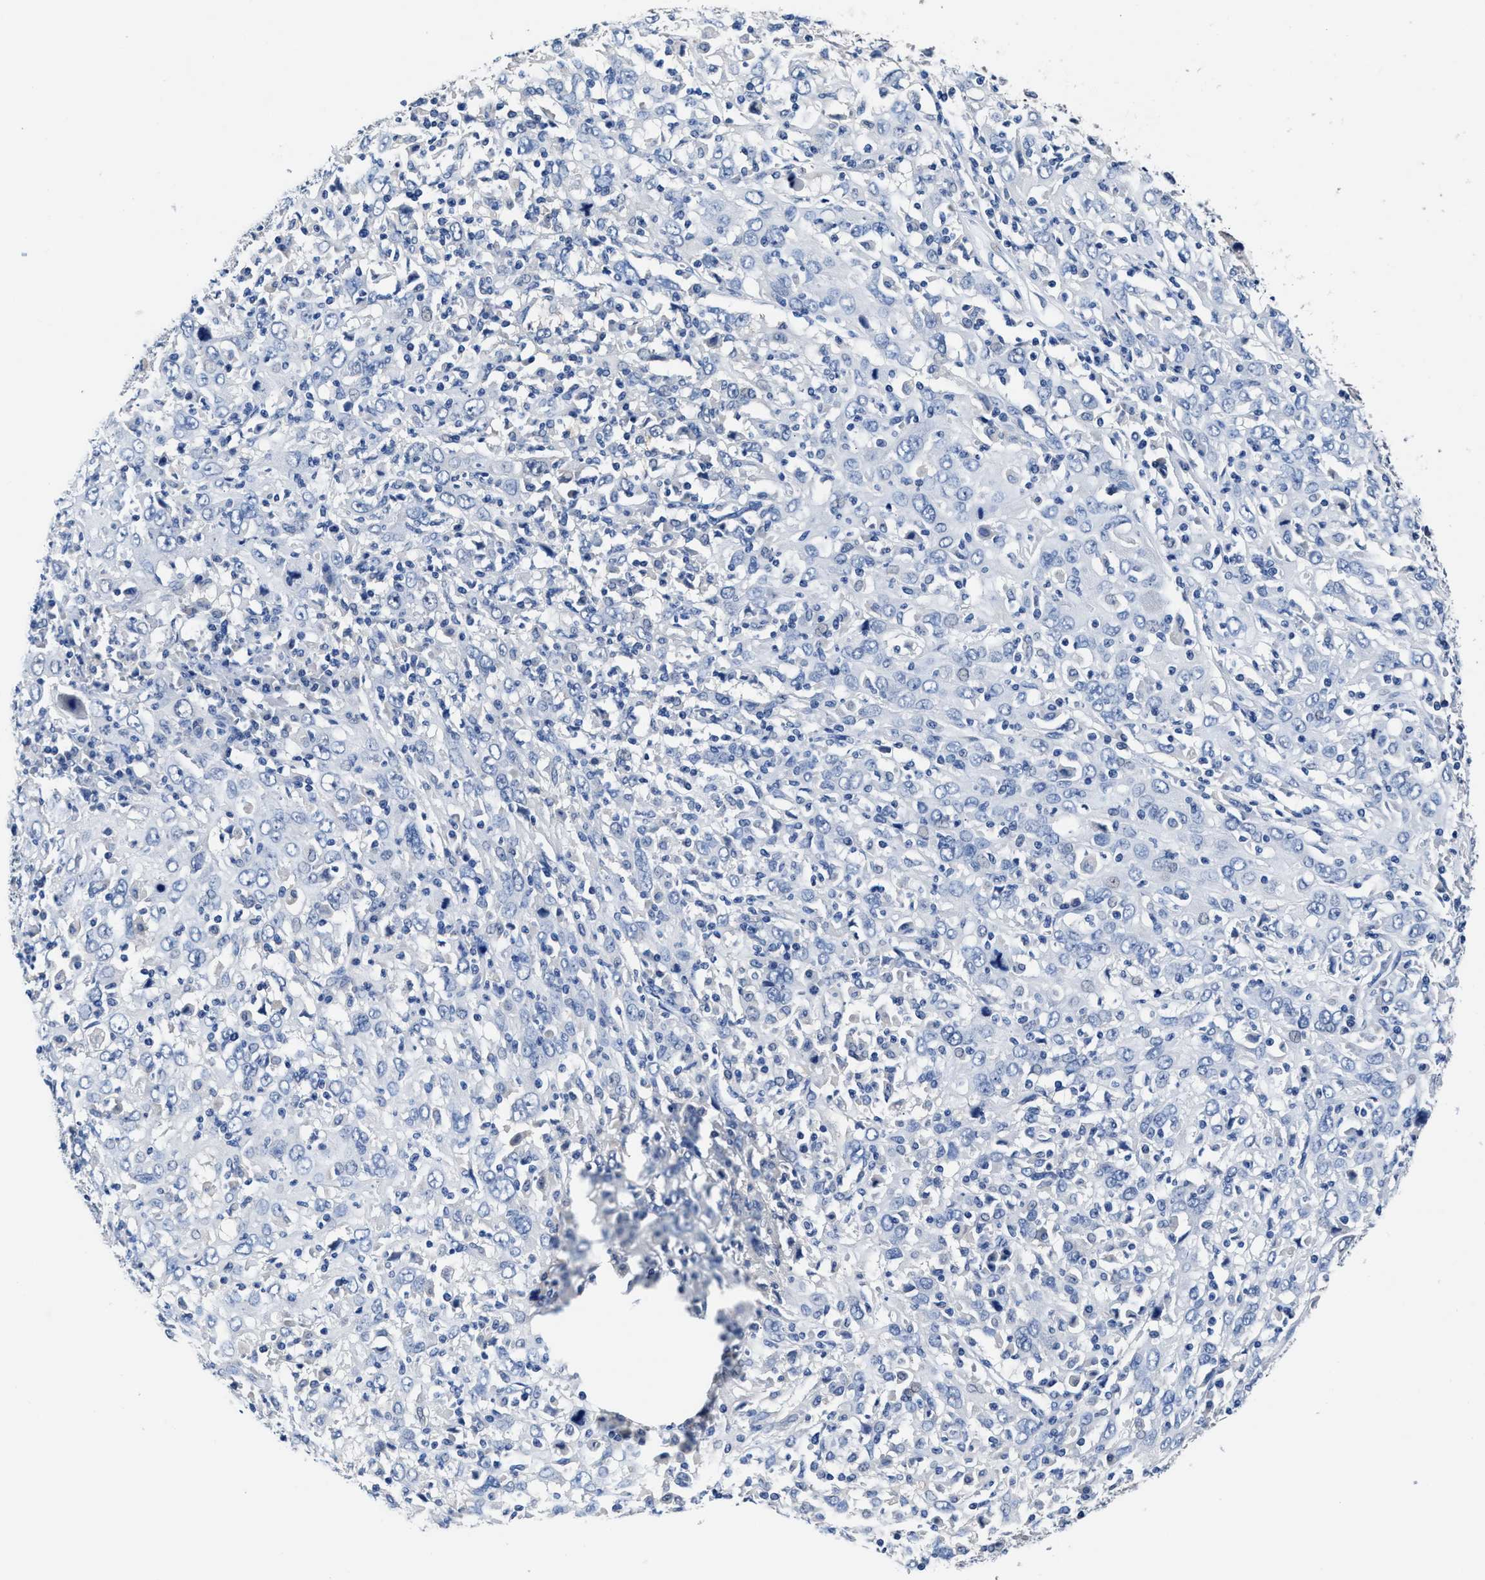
{"staining": {"intensity": "negative", "quantity": "none", "location": "none"}, "tissue": "cervical cancer", "cell_type": "Tumor cells", "image_type": "cancer", "snomed": [{"axis": "morphology", "description": "Squamous cell carcinoma, NOS"}, {"axis": "topography", "description": "Cervix"}], "caption": "The histopathology image displays no staining of tumor cells in cervical cancer.", "gene": "GSTM1", "patient": {"sex": "female", "age": 46}}